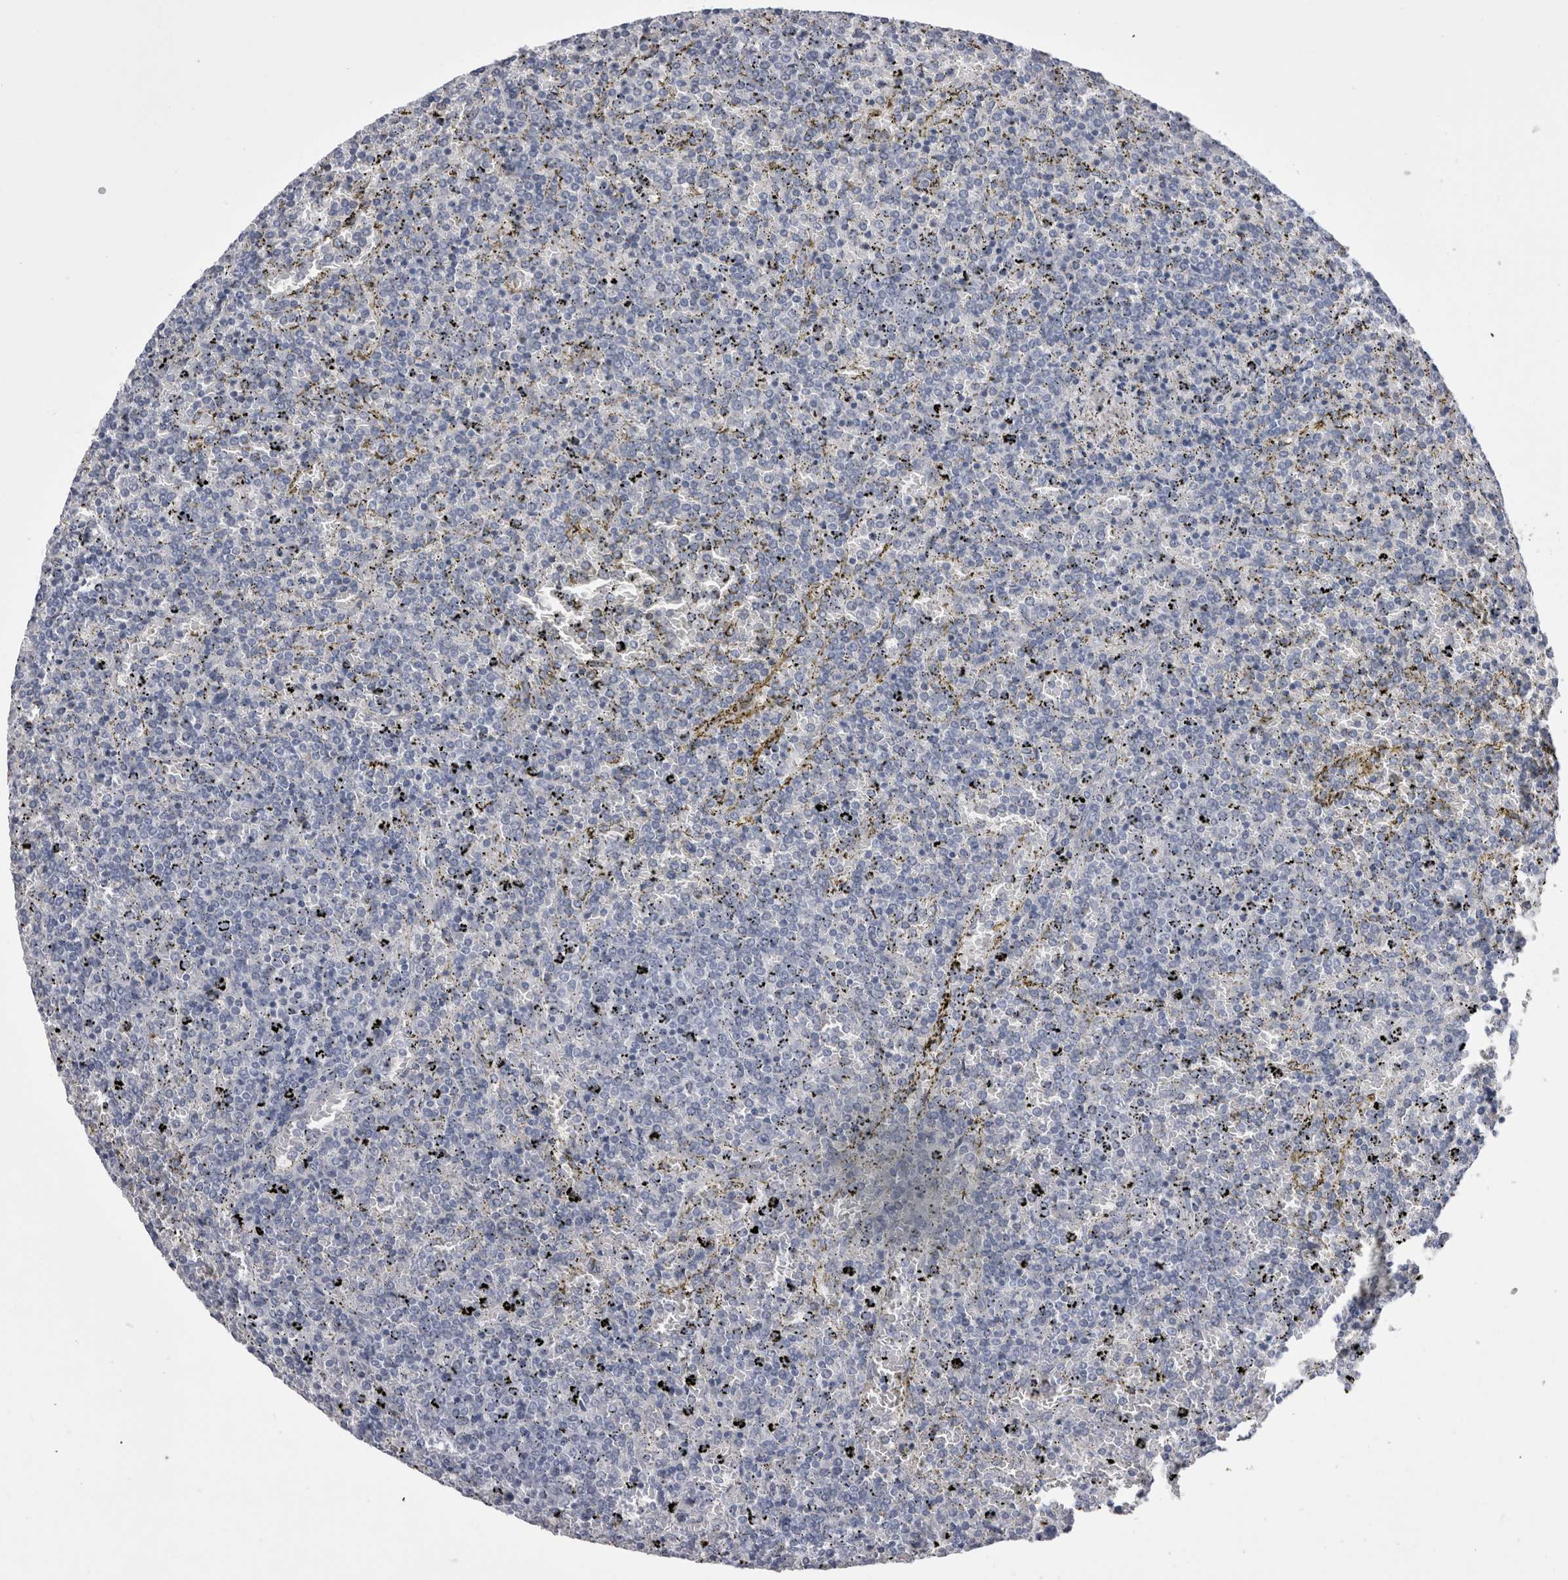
{"staining": {"intensity": "negative", "quantity": "none", "location": "none"}, "tissue": "lymphoma", "cell_type": "Tumor cells", "image_type": "cancer", "snomed": [{"axis": "morphology", "description": "Malignant lymphoma, non-Hodgkin's type, Low grade"}, {"axis": "topography", "description": "Spleen"}], "caption": "Image shows no protein positivity in tumor cells of lymphoma tissue.", "gene": "CDHR5", "patient": {"sex": "female", "age": 77}}